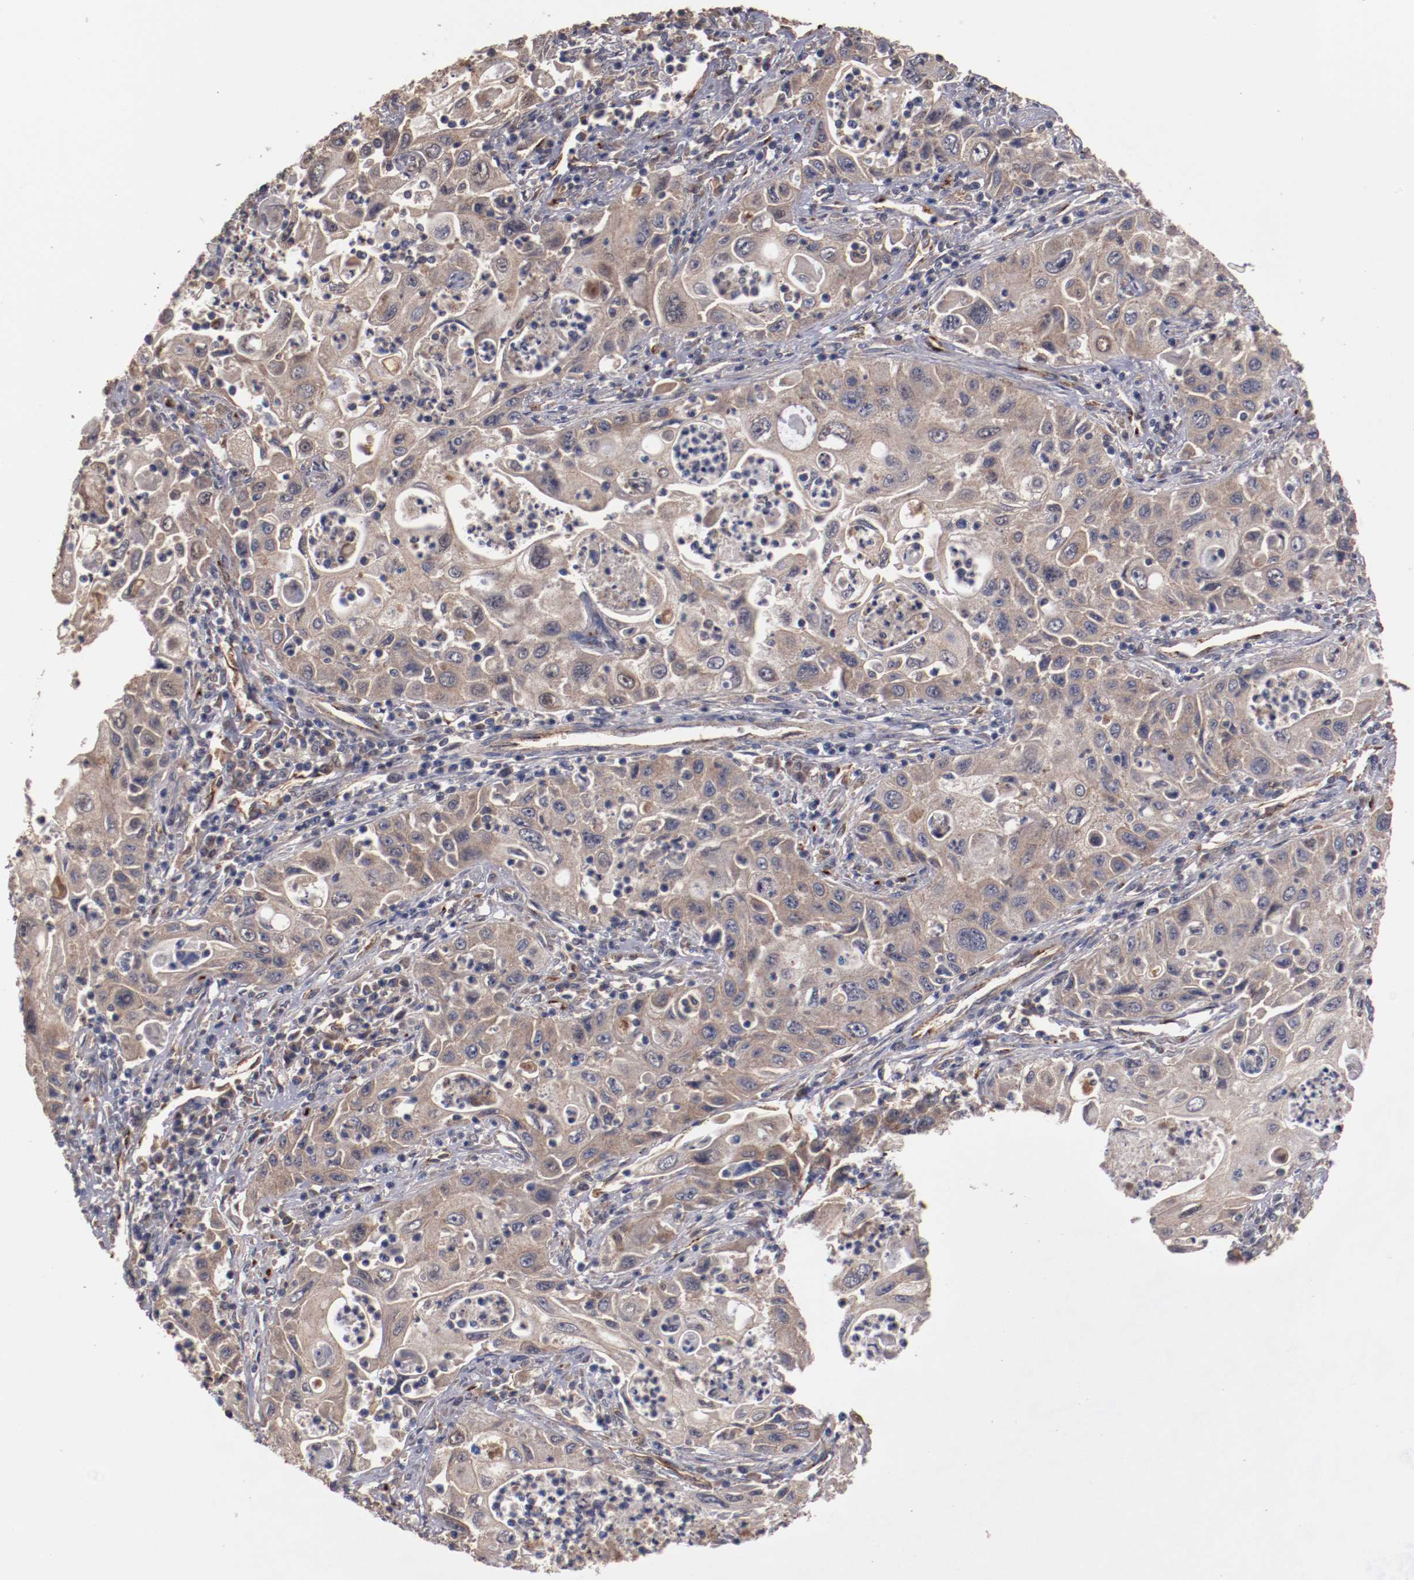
{"staining": {"intensity": "moderate", "quantity": ">75%", "location": "cytoplasmic/membranous"}, "tissue": "pancreatic cancer", "cell_type": "Tumor cells", "image_type": "cancer", "snomed": [{"axis": "morphology", "description": "Adenocarcinoma, NOS"}, {"axis": "topography", "description": "Pancreas"}], "caption": "Immunohistochemistry (IHC) staining of adenocarcinoma (pancreatic), which displays medium levels of moderate cytoplasmic/membranous expression in approximately >75% of tumor cells indicating moderate cytoplasmic/membranous protein positivity. The staining was performed using DAB (3,3'-diaminobenzidine) (brown) for protein detection and nuclei were counterstained in hematoxylin (blue).", "gene": "DIPK2B", "patient": {"sex": "male", "age": 70}}